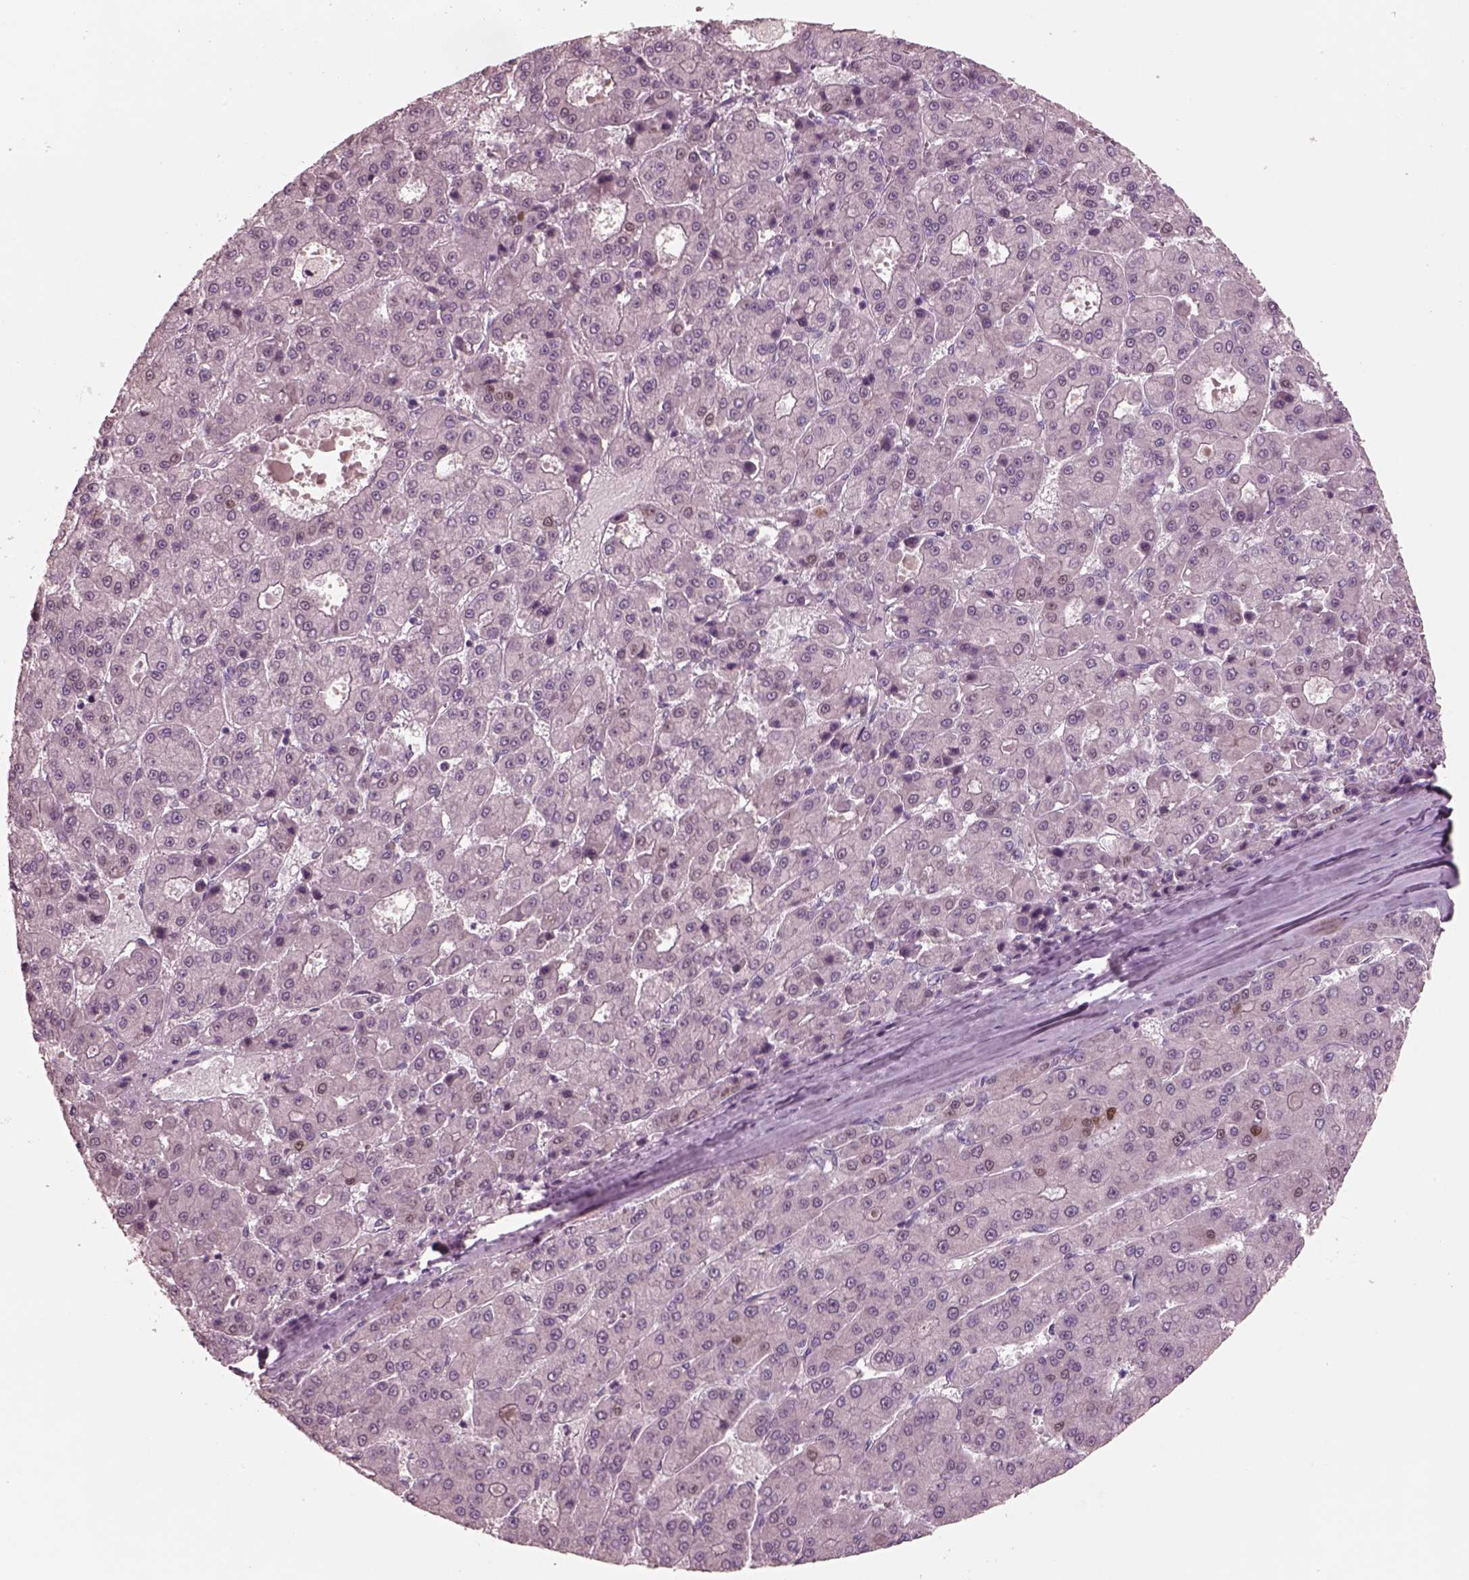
{"staining": {"intensity": "negative", "quantity": "none", "location": "none"}, "tissue": "liver cancer", "cell_type": "Tumor cells", "image_type": "cancer", "snomed": [{"axis": "morphology", "description": "Carcinoma, Hepatocellular, NOS"}, {"axis": "topography", "description": "Liver"}], "caption": "Tumor cells are negative for protein expression in human hepatocellular carcinoma (liver).", "gene": "SOX9", "patient": {"sex": "male", "age": 70}}